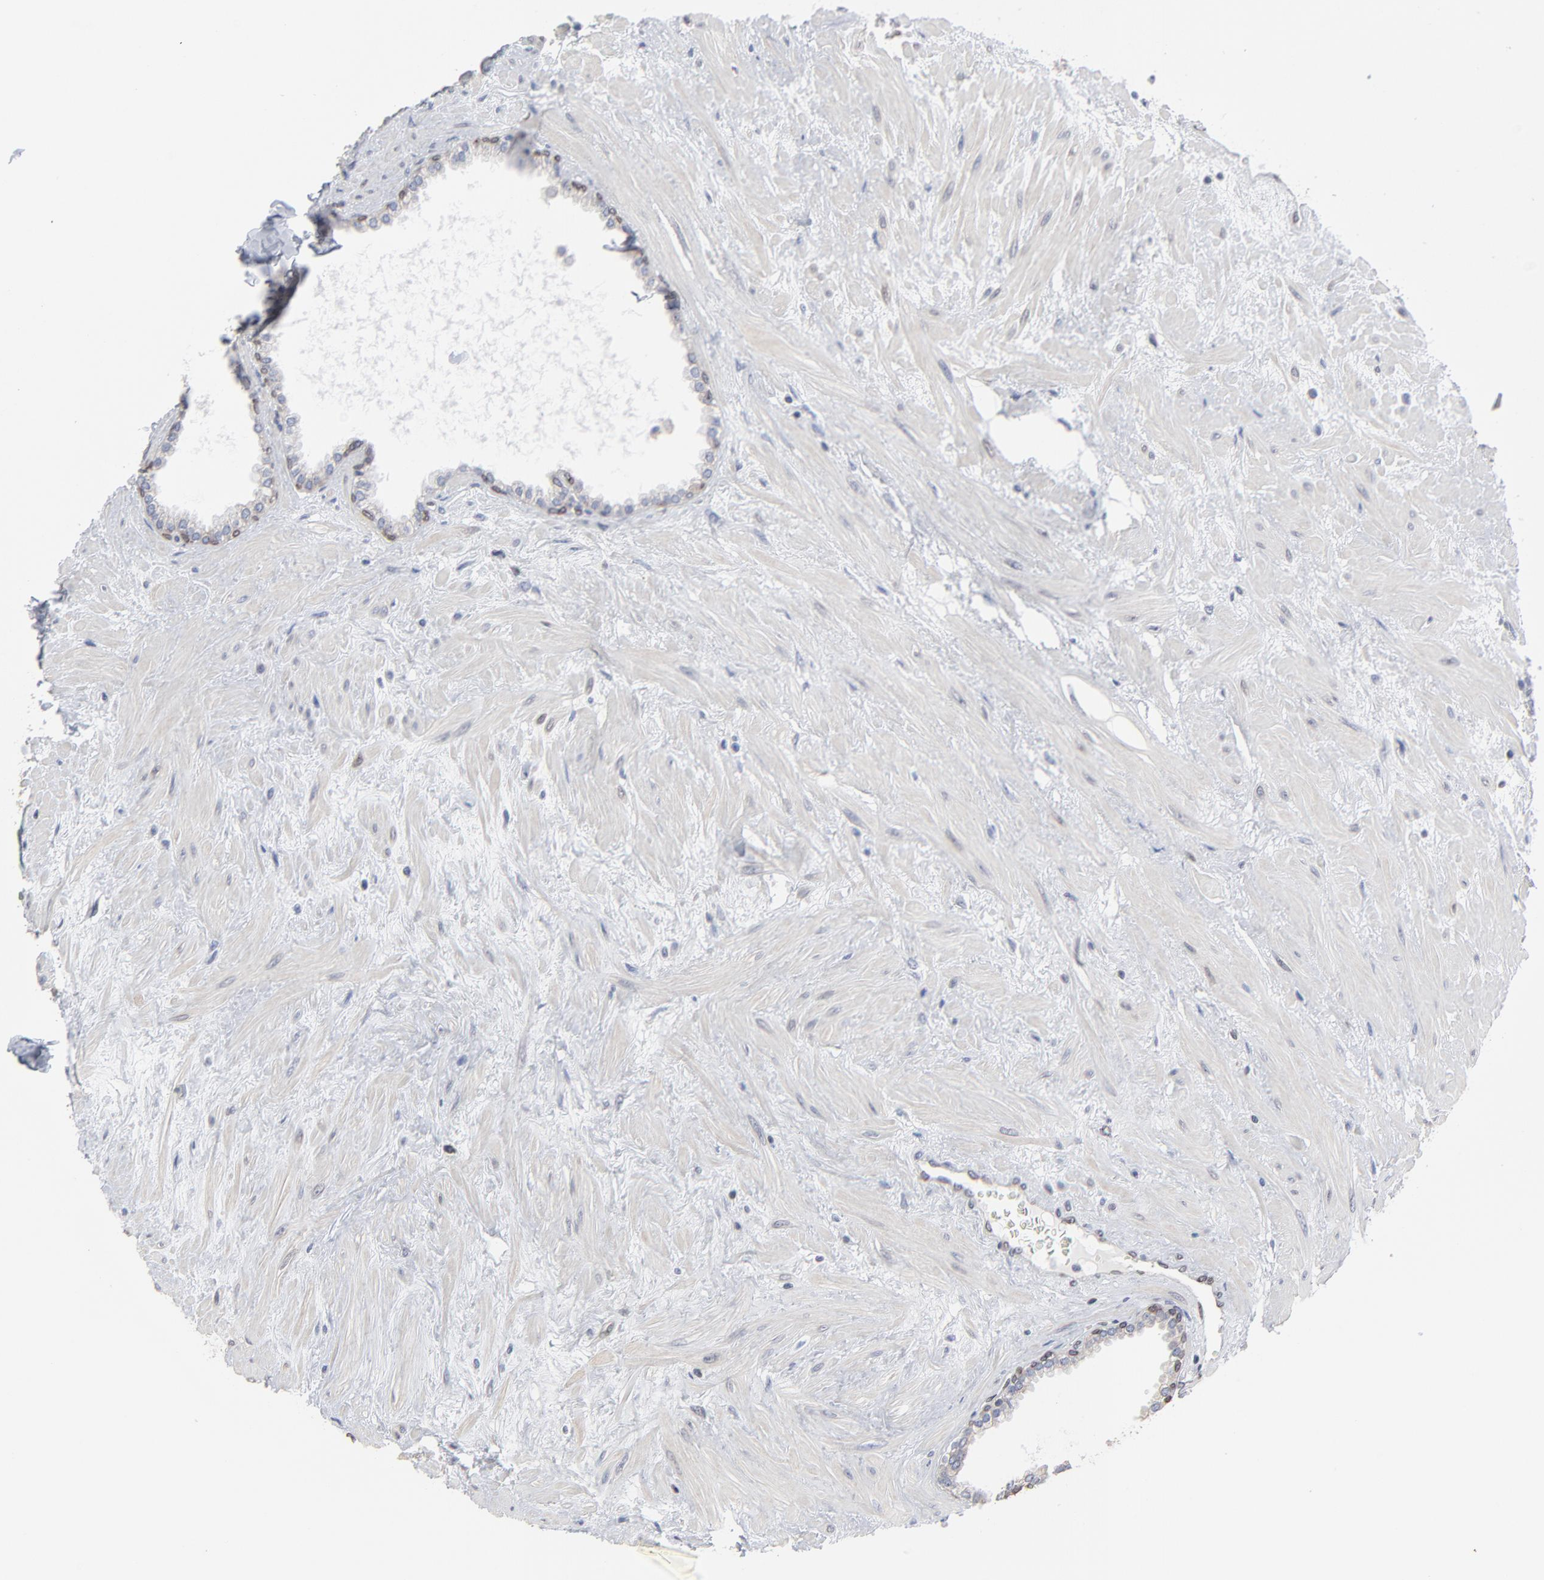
{"staining": {"intensity": "moderate", "quantity": "25%-75%", "location": "cytoplasmic/membranous,nuclear"}, "tissue": "prostate", "cell_type": "Glandular cells", "image_type": "normal", "snomed": [{"axis": "morphology", "description": "Normal tissue, NOS"}, {"axis": "topography", "description": "Prostate"}], "caption": "DAB immunohistochemical staining of normal human prostate displays moderate cytoplasmic/membranous,nuclear protein staining in about 25%-75% of glandular cells.", "gene": "SYNE2", "patient": {"sex": "male", "age": 64}}